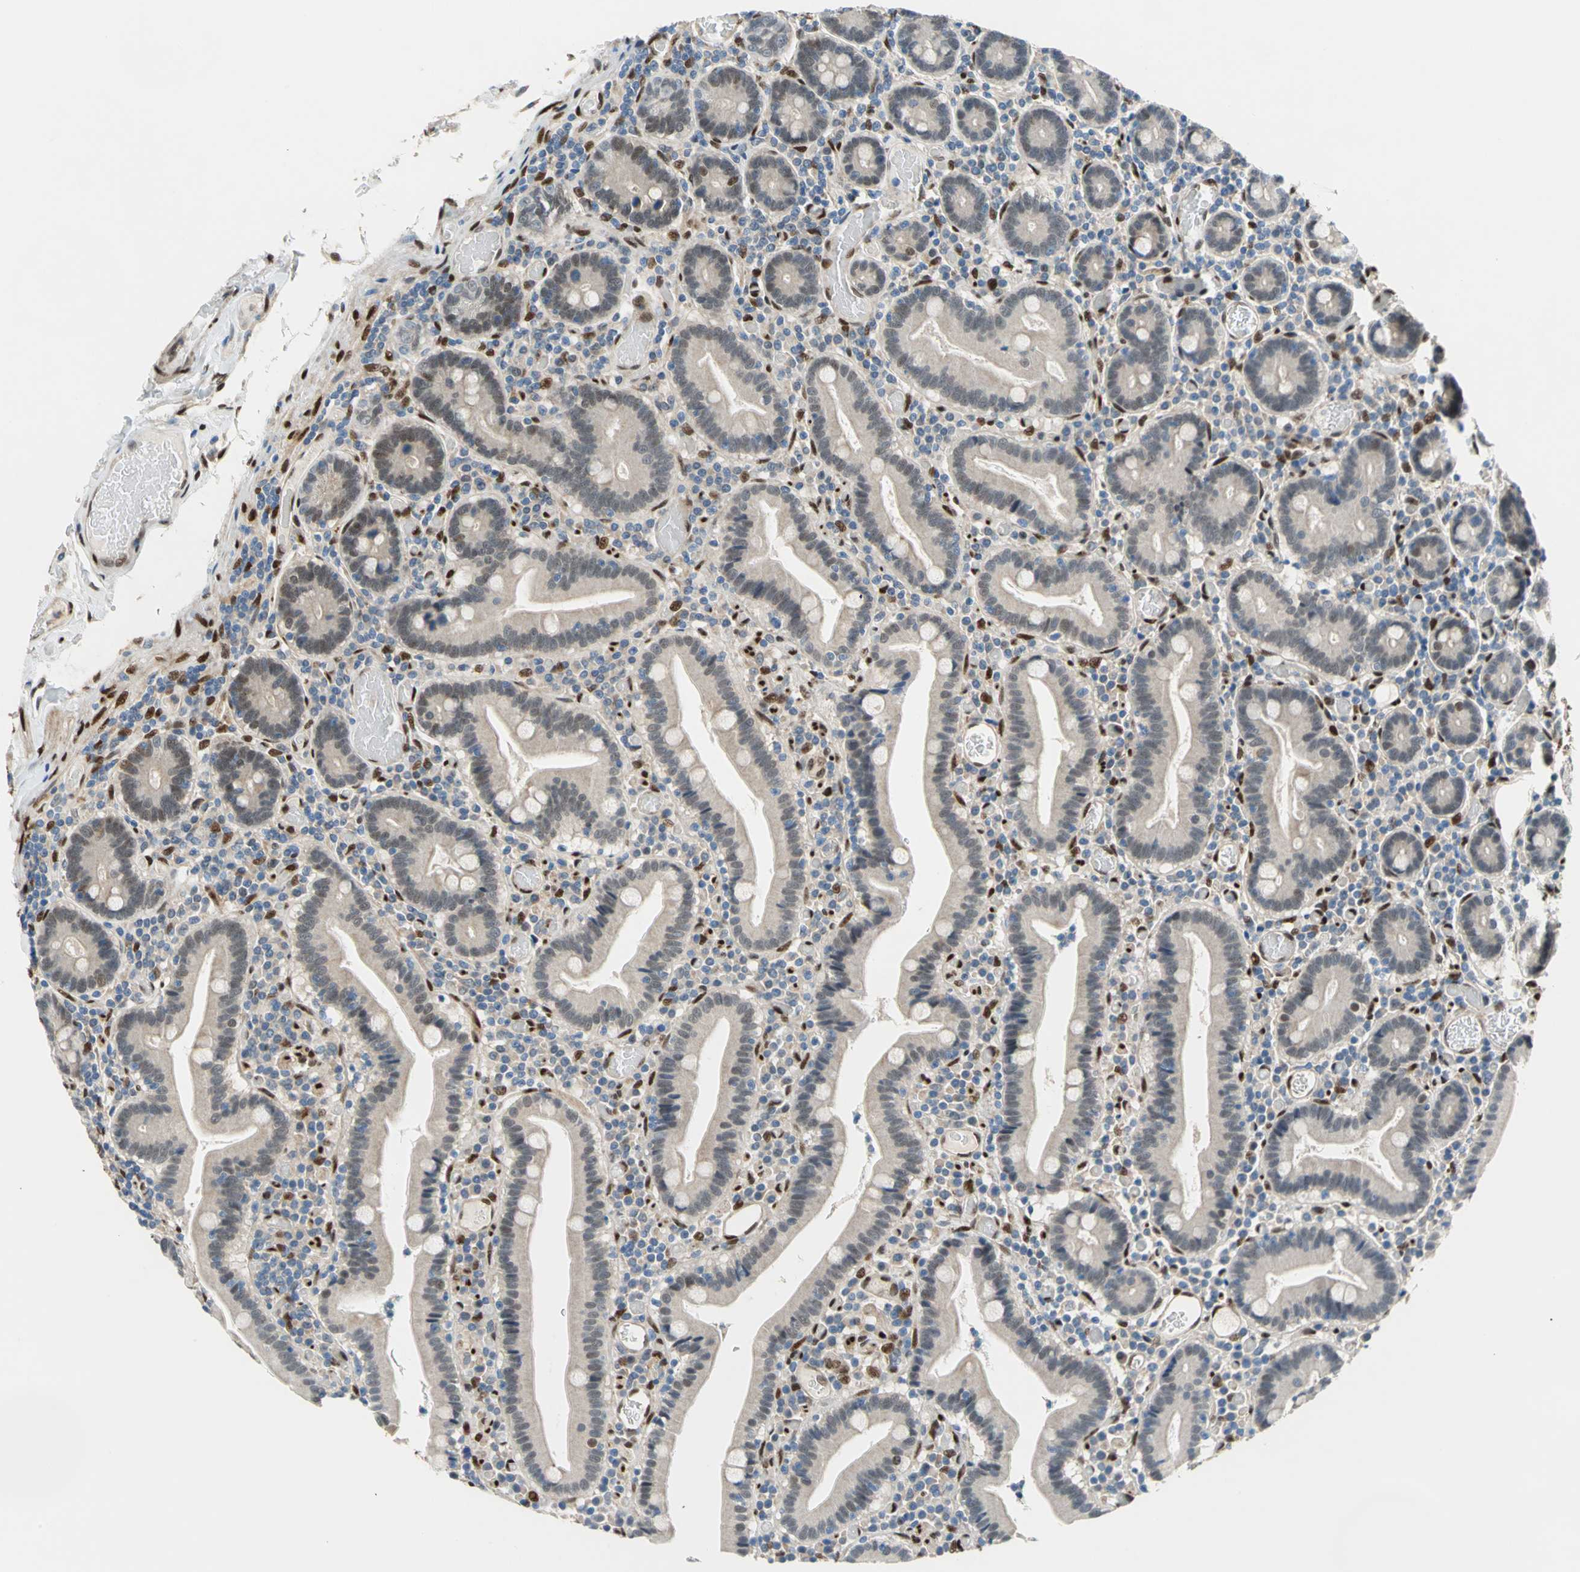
{"staining": {"intensity": "weak", "quantity": "25%-75%", "location": "cytoplasmic/membranous,nuclear"}, "tissue": "duodenum", "cell_type": "Glandular cells", "image_type": "normal", "snomed": [{"axis": "morphology", "description": "Normal tissue, NOS"}, {"axis": "topography", "description": "Duodenum"}], "caption": "Duodenum stained with immunohistochemistry displays weak cytoplasmic/membranous,nuclear staining in approximately 25%-75% of glandular cells.", "gene": "RBFOX2", "patient": {"sex": "female", "age": 53}}